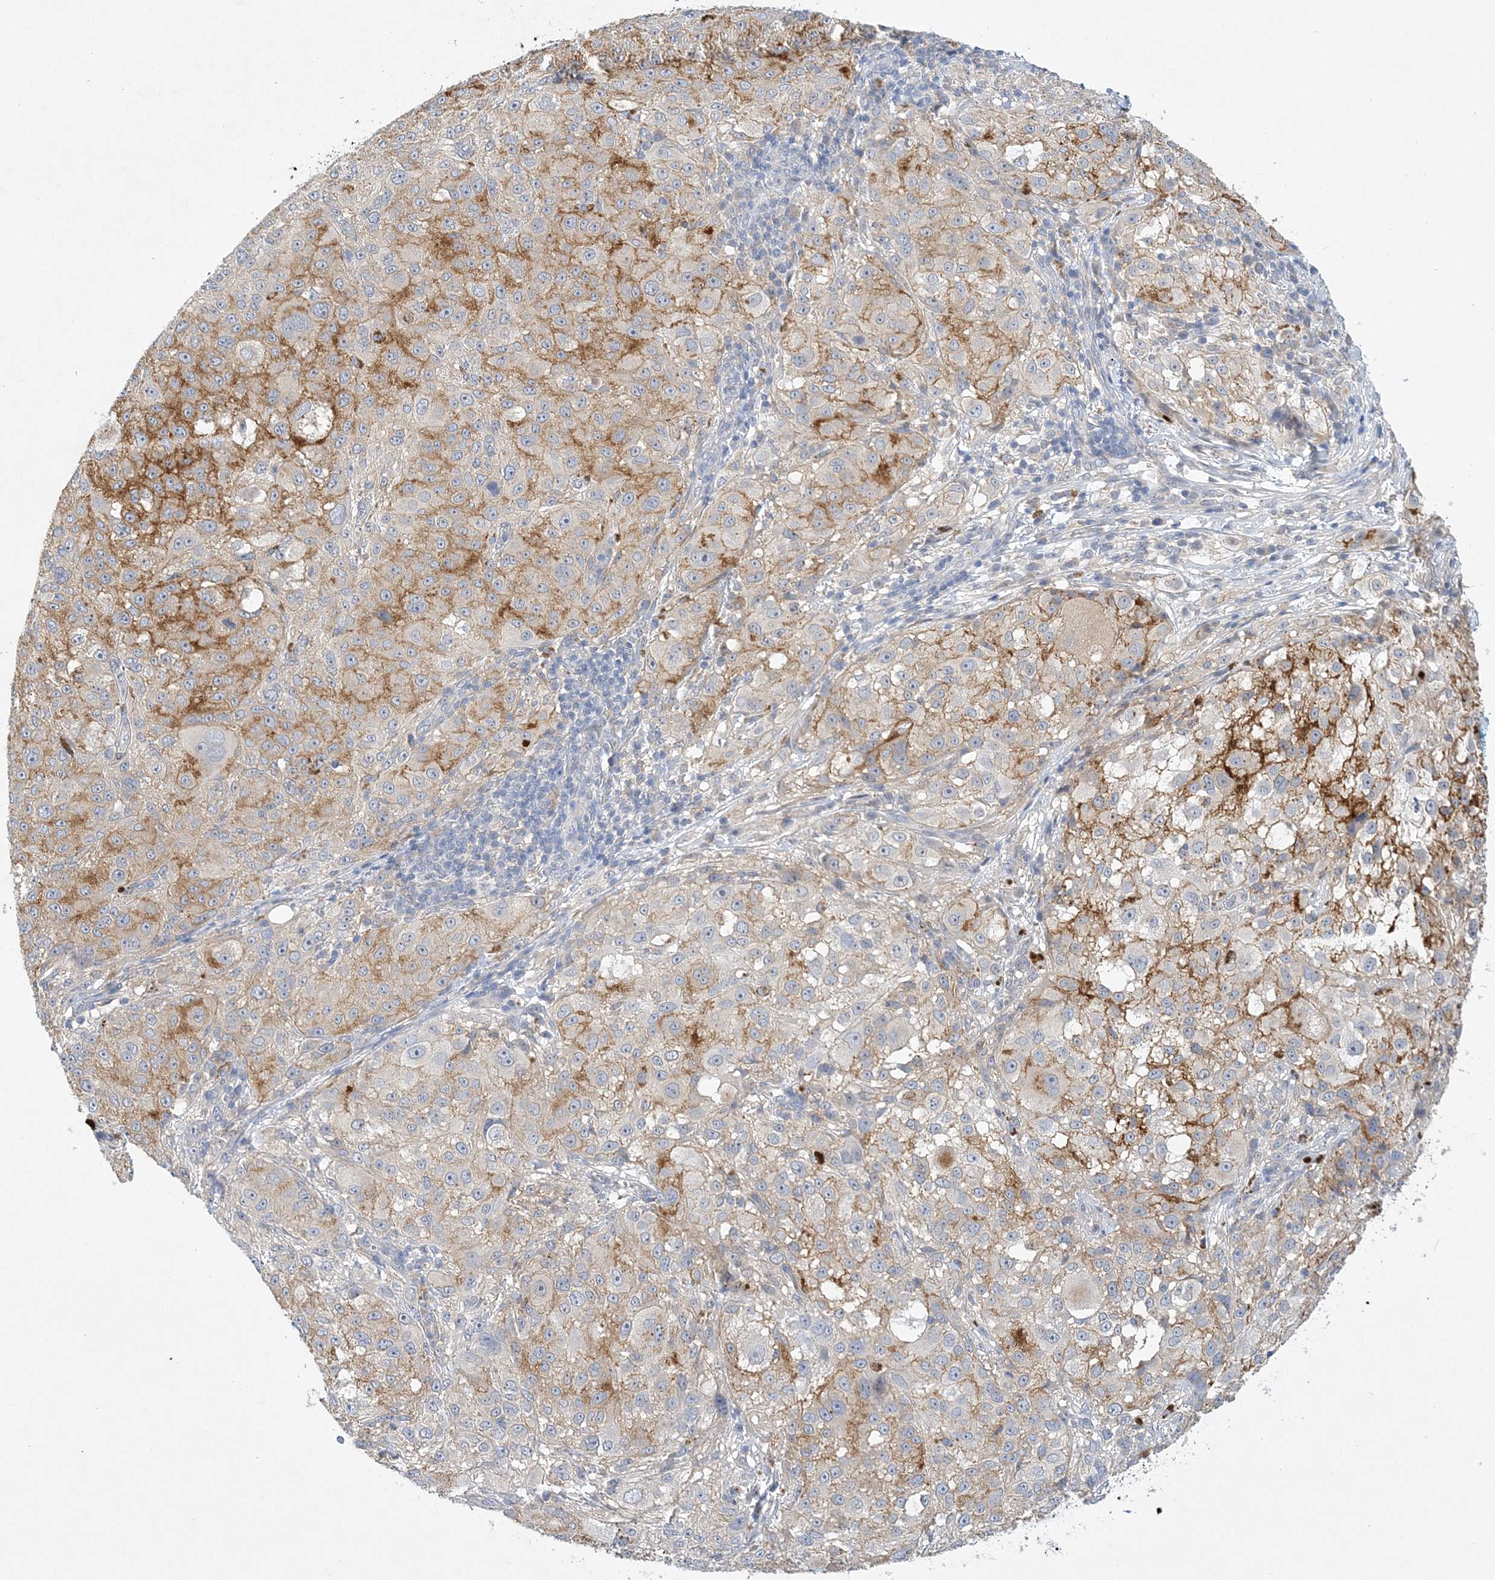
{"staining": {"intensity": "negative", "quantity": "none", "location": "none"}, "tissue": "melanoma", "cell_type": "Tumor cells", "image_type": "cancer", "snomed": [{"axis": "morphology", "description": "Necrosis, NOS"}, {"axis": "morphology", "description": "Malignant melanoma, NOS"}, {"axis": "topography", "description": "Skin"}], "caption": "Tumor cells are negative for brown protein staining in melanoma. (DAB immunohistochemistry with hematoxylin counter stain).", "gene": "ANKRD35", "patient": {"sex": "female", "age": 87}}